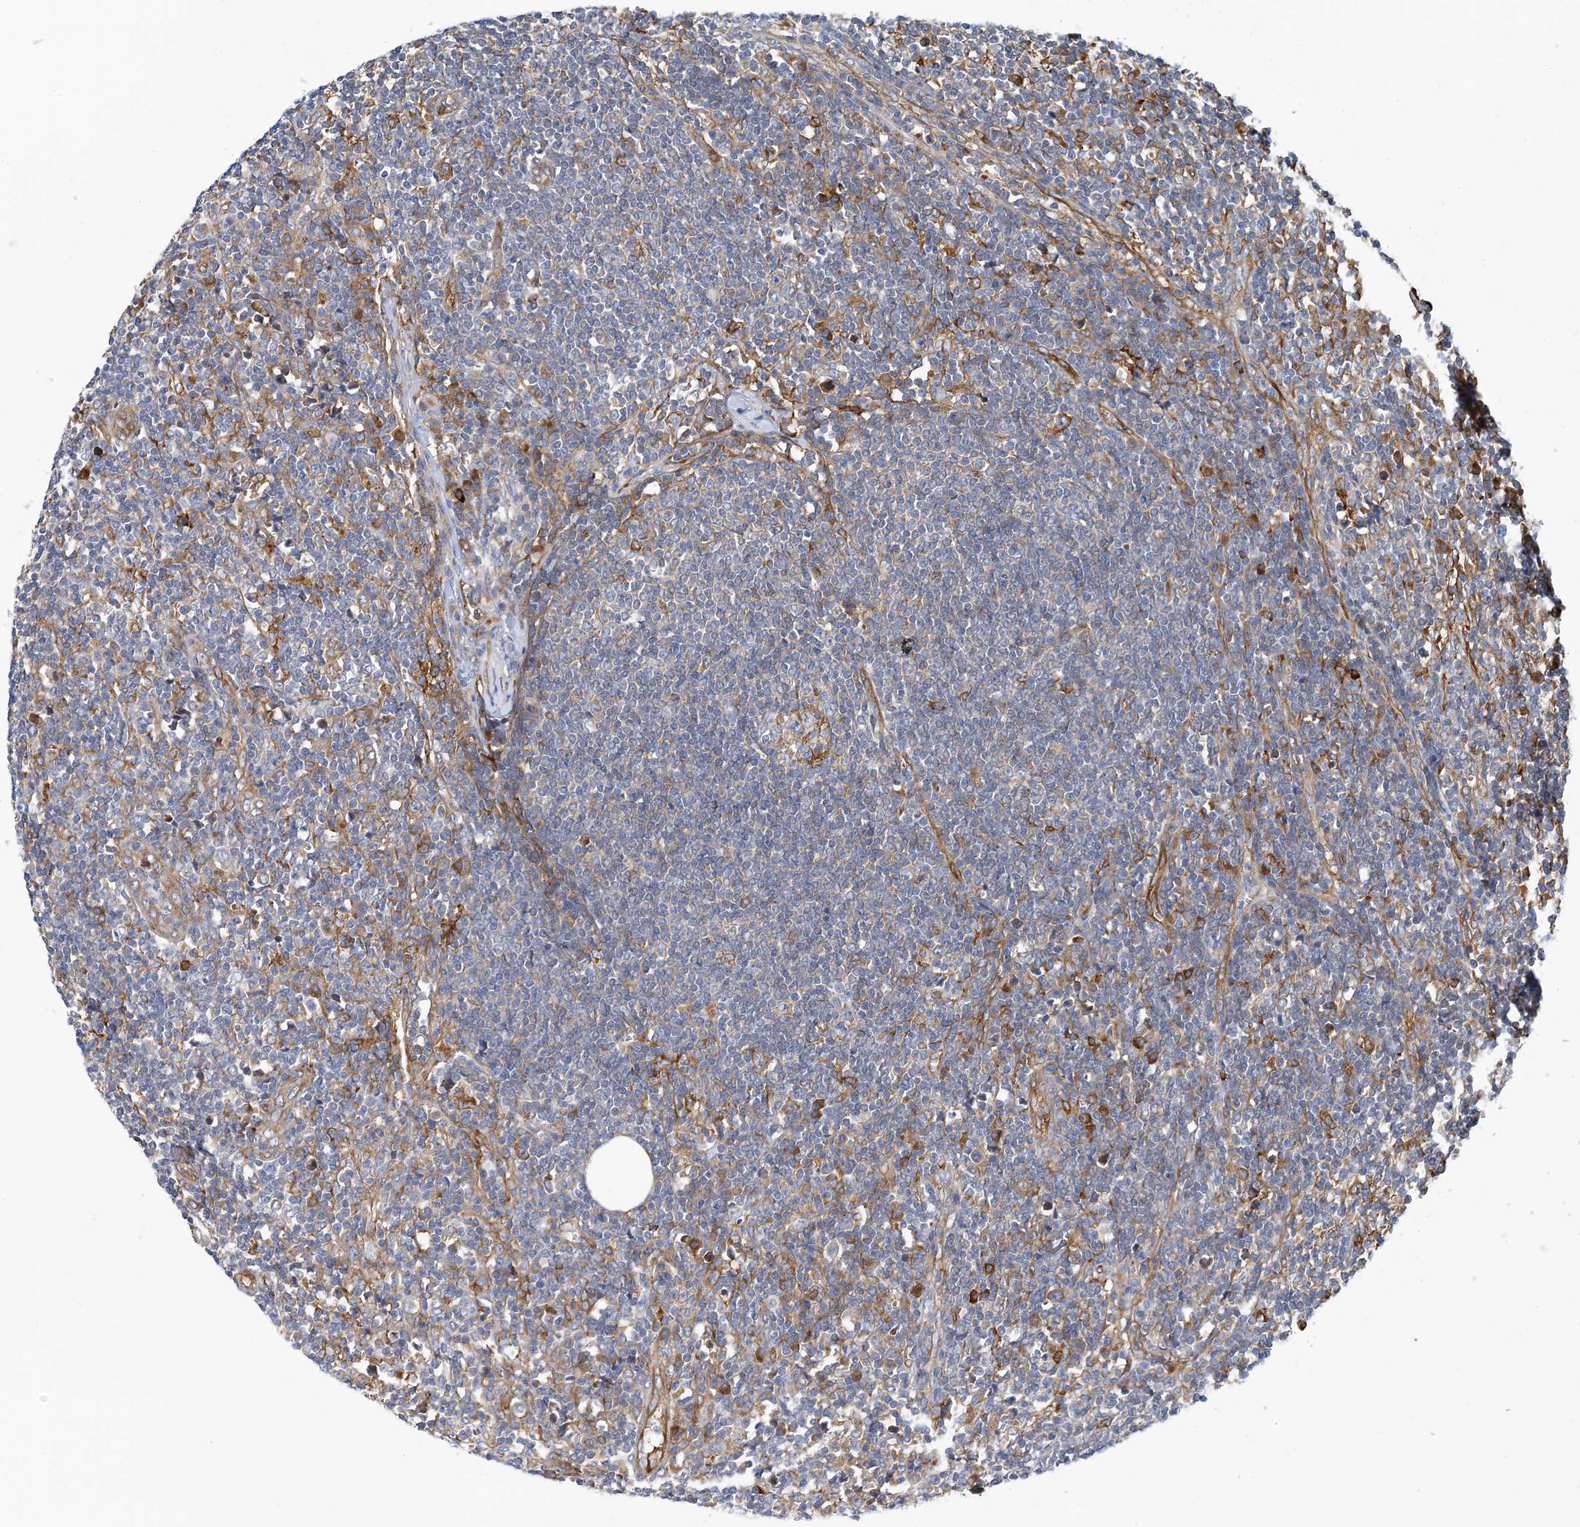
{"staining": {"intensity": "moderate", "quantity": "<25%", "location": "cytoplasmic/membranous"}, "tissue": "lymph node", "cell_type": "Germinal center cells", "image_type": "normal", "snomed": [{"axis": "morphology", "description": "Normal tissue, NOS"}, {"axis": "morphology", "description": "Squamous cell carcinoma, metastatic, NOS"}, {"axis": "topography", "description": "Lymph node"}], "caption": "Moderate cytoplasmic/membranous expression for a protein is present in about <25% of germinal center cells of normal lymph node using immunohistochemistry (IHC).", "gene": "PCDHA2", "patient": {"sex": "male", "age": 73}}